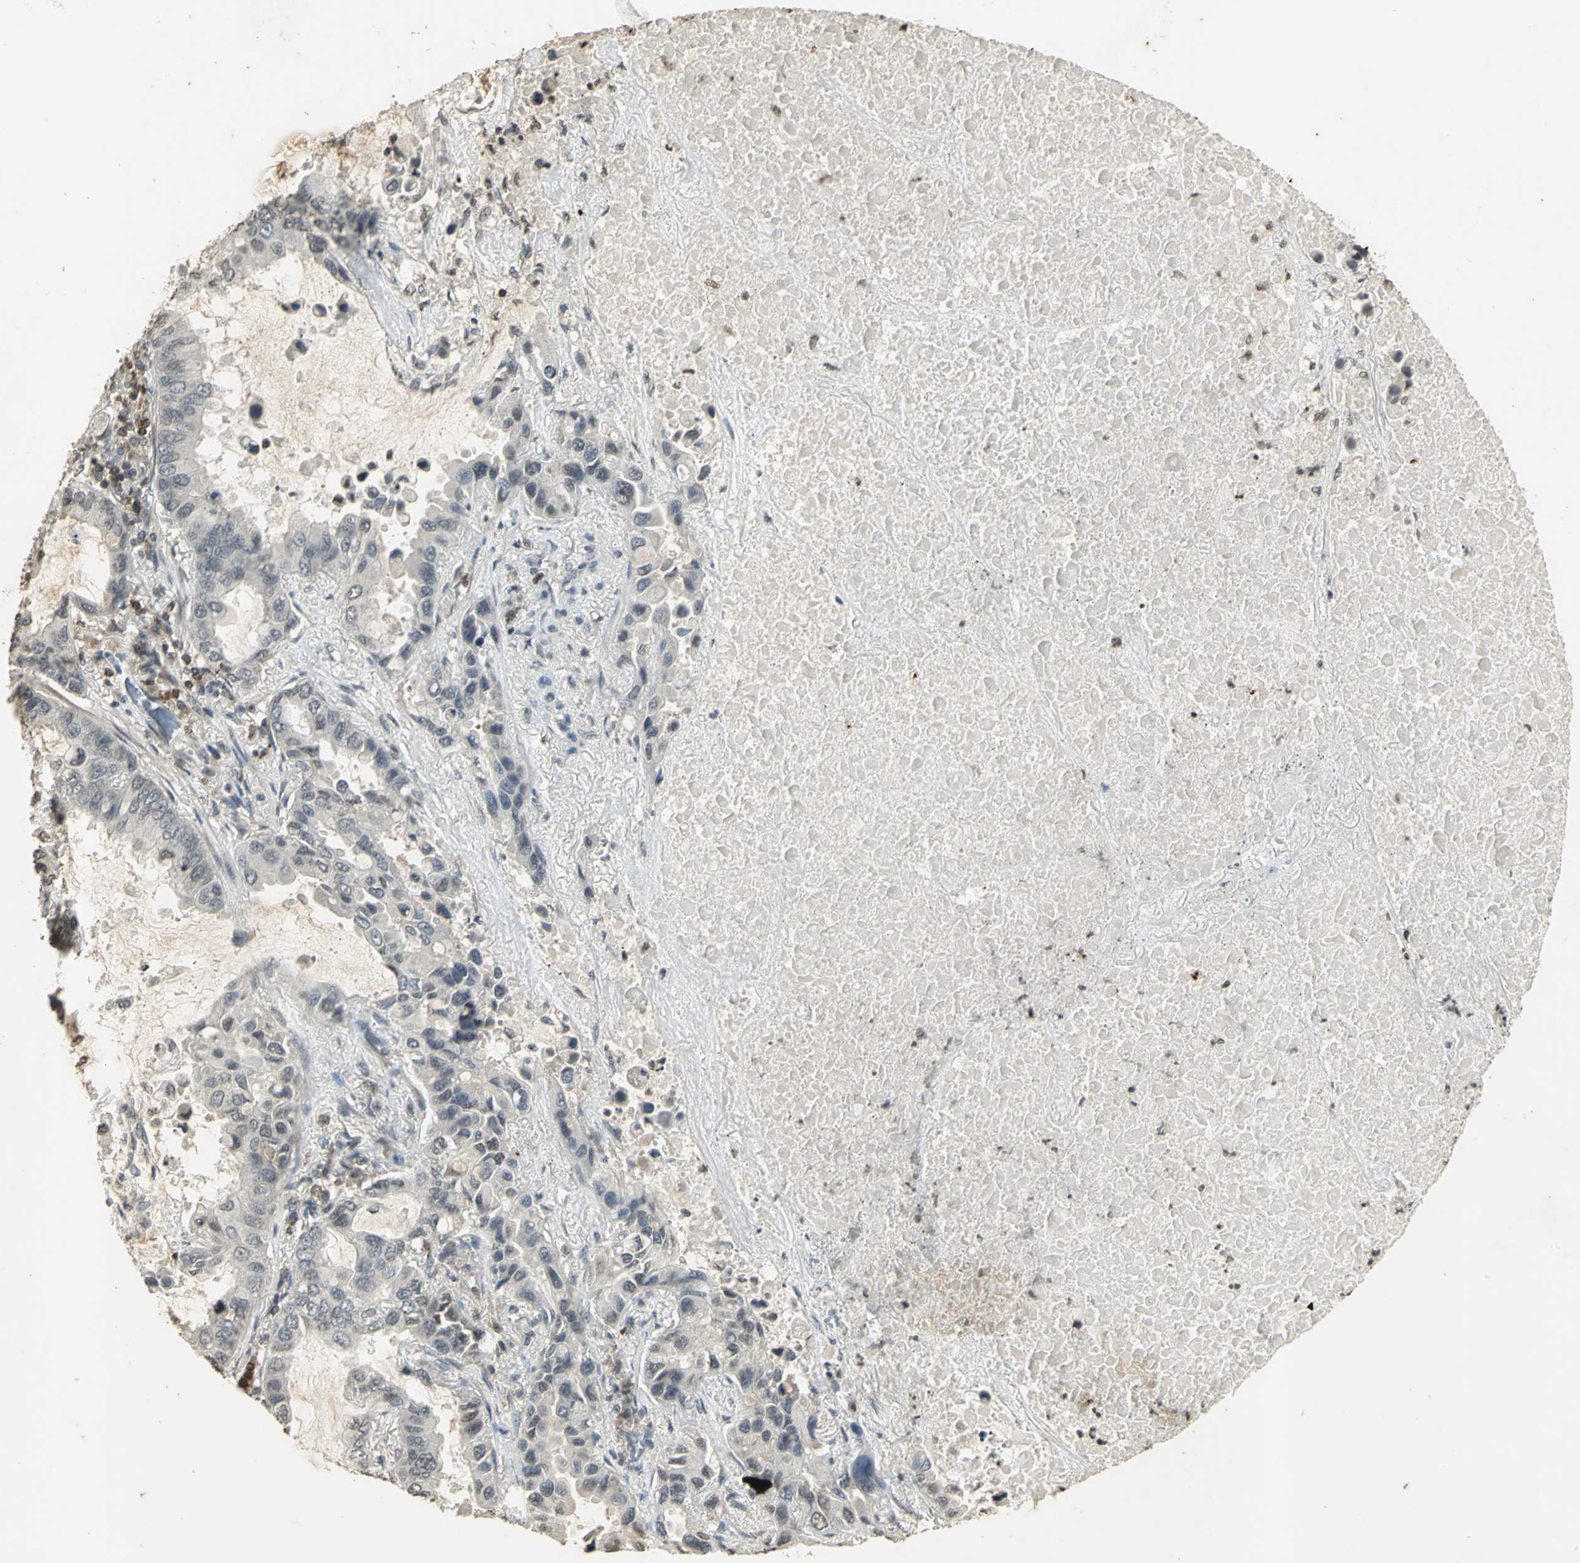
{"staining": {"intensity": "negative", "quantity": "none", "location": "none"}, "tissue": "lung cancer", "cell_type": "Tumor cells", "image_type": "cancer", "snomed": [{"axis": "morphology", "description": "Adenocarcinoma, NOS"}, {"axis": "topography", "description": "Lung"}], "caption": "Lung cancer (adenocarcinoma) stained for a protein using IHC shows no staining tumor cells.", "gene": "IL16", "patient": {"sex": "male", "age": 64}}